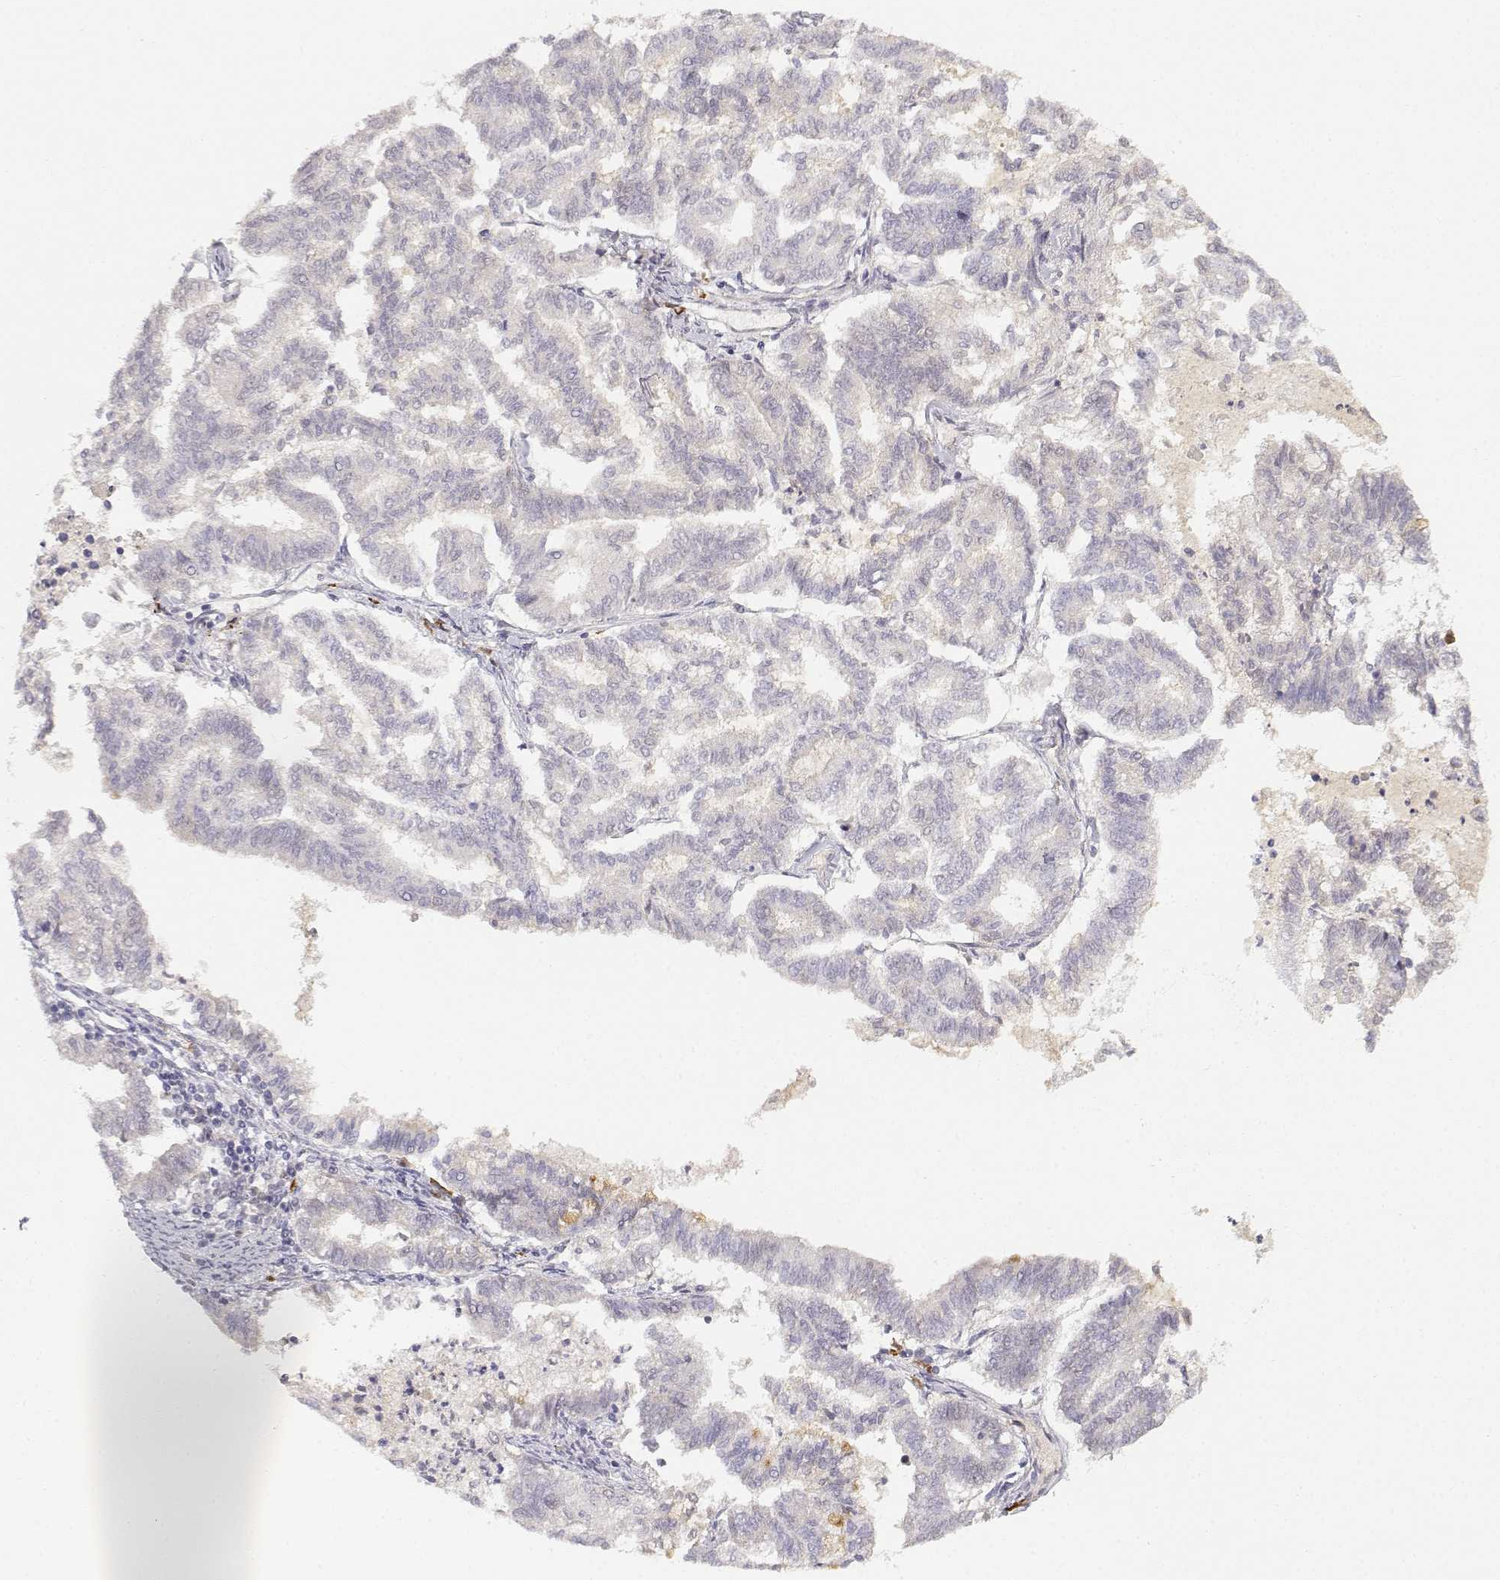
{"staining": {"intensity": "negative", "quantity": "none", "location": "none"}, "tissue": "endometrial cancer", "cell_type": "Tumor cells", "image_type": "cancer", "snomed": [{"axis": "morphology", "description": "Adenocarcinoma, NOS"}, {"axis": "topography", "description": "Endometrium"}], "caption": "Immunohistochemistry of endometrial cancer (adenocarcinoma) demonstrates no staining in tumor cells. (Brightfield microscopy of DAB immunohistochemistry (IHC) at high magnification).", "gene": "EAF2", "patient": {"sex": "female", "age": 79}}